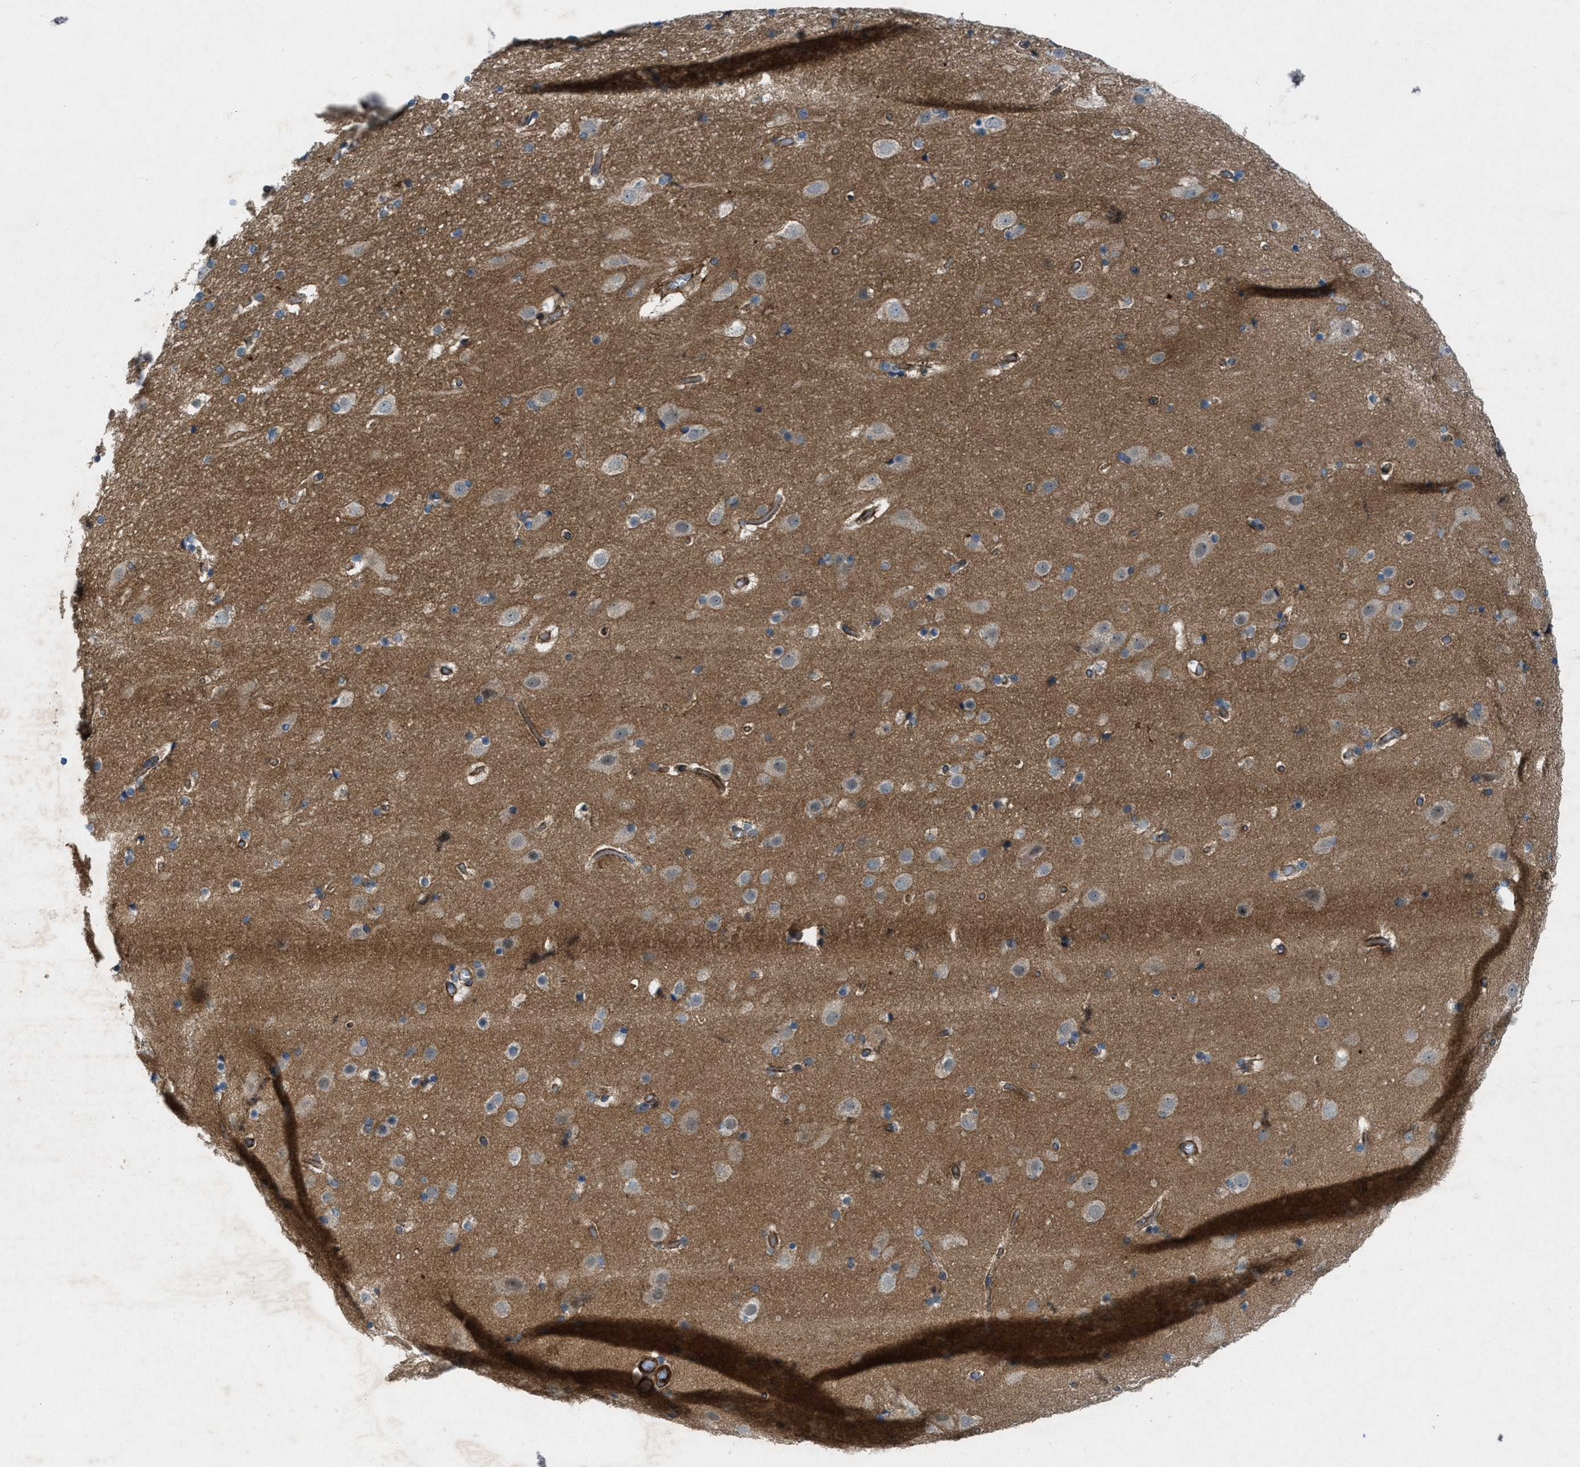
{"staining": {"intensity": "strong", "quantity": ">75%", "location": "cytoplasmic/membranous"}, "tissue": "cerebral cortex", "cell_type": "Endothelial cells", "image_type": "normal", "snomed": [{"axis": "morphology", "description": "Normal tissue, NOS"}, {"axis": "topography", "description": "Cerebral cortex"}], "caption": "An immunohistochemistry micrograph of unremarkable tissue is shown. Protein staining in brown highlights strong cytoplasmic/membranous positivity in cerebral cortex within endothelial cells. (DAB (3,3'-diaminobenzidine) IHC with brightfield microscopy, high magnification).", "gene": "URGCP", "patient": {"sex": "male", "age": 57}}